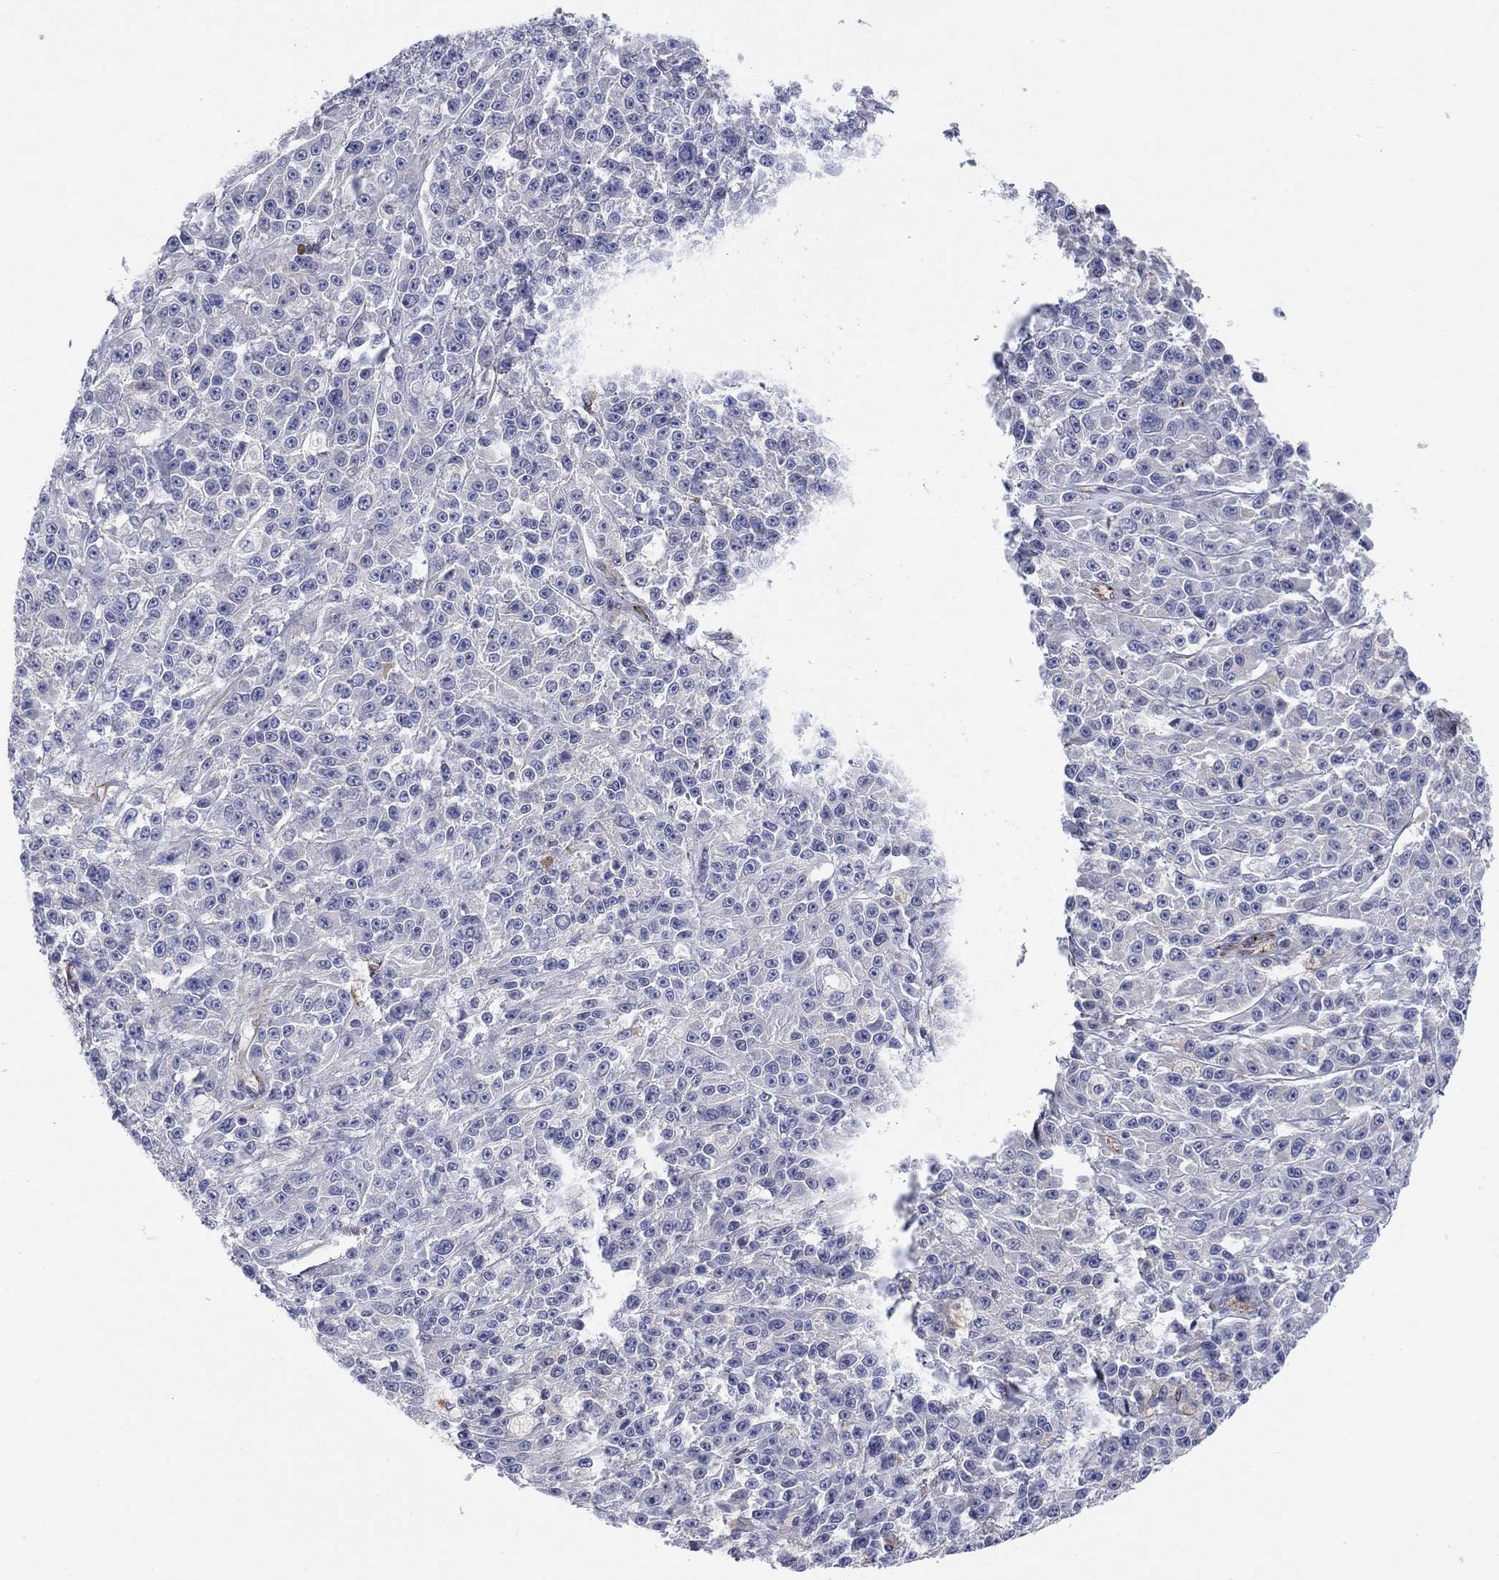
{"staining": {"intensity": "negative", "quantity": "none", "location": "none"}, "tissue": "melanoma", "cell_type": "Tumor cells", "image_type": "cancer", "snomed": [{"axis": "morphology", "description": "Malignant melanoma, NOS"}, {"axis": "topography", "description": "Skin"}], "caption": "This is an immunohistochemistry (IHC) micrograph of malignant melanoma. There is no positivity in tumor cells.", "gene": "PTPRZ1", "patient": {"sex": "female", "age": 58}}